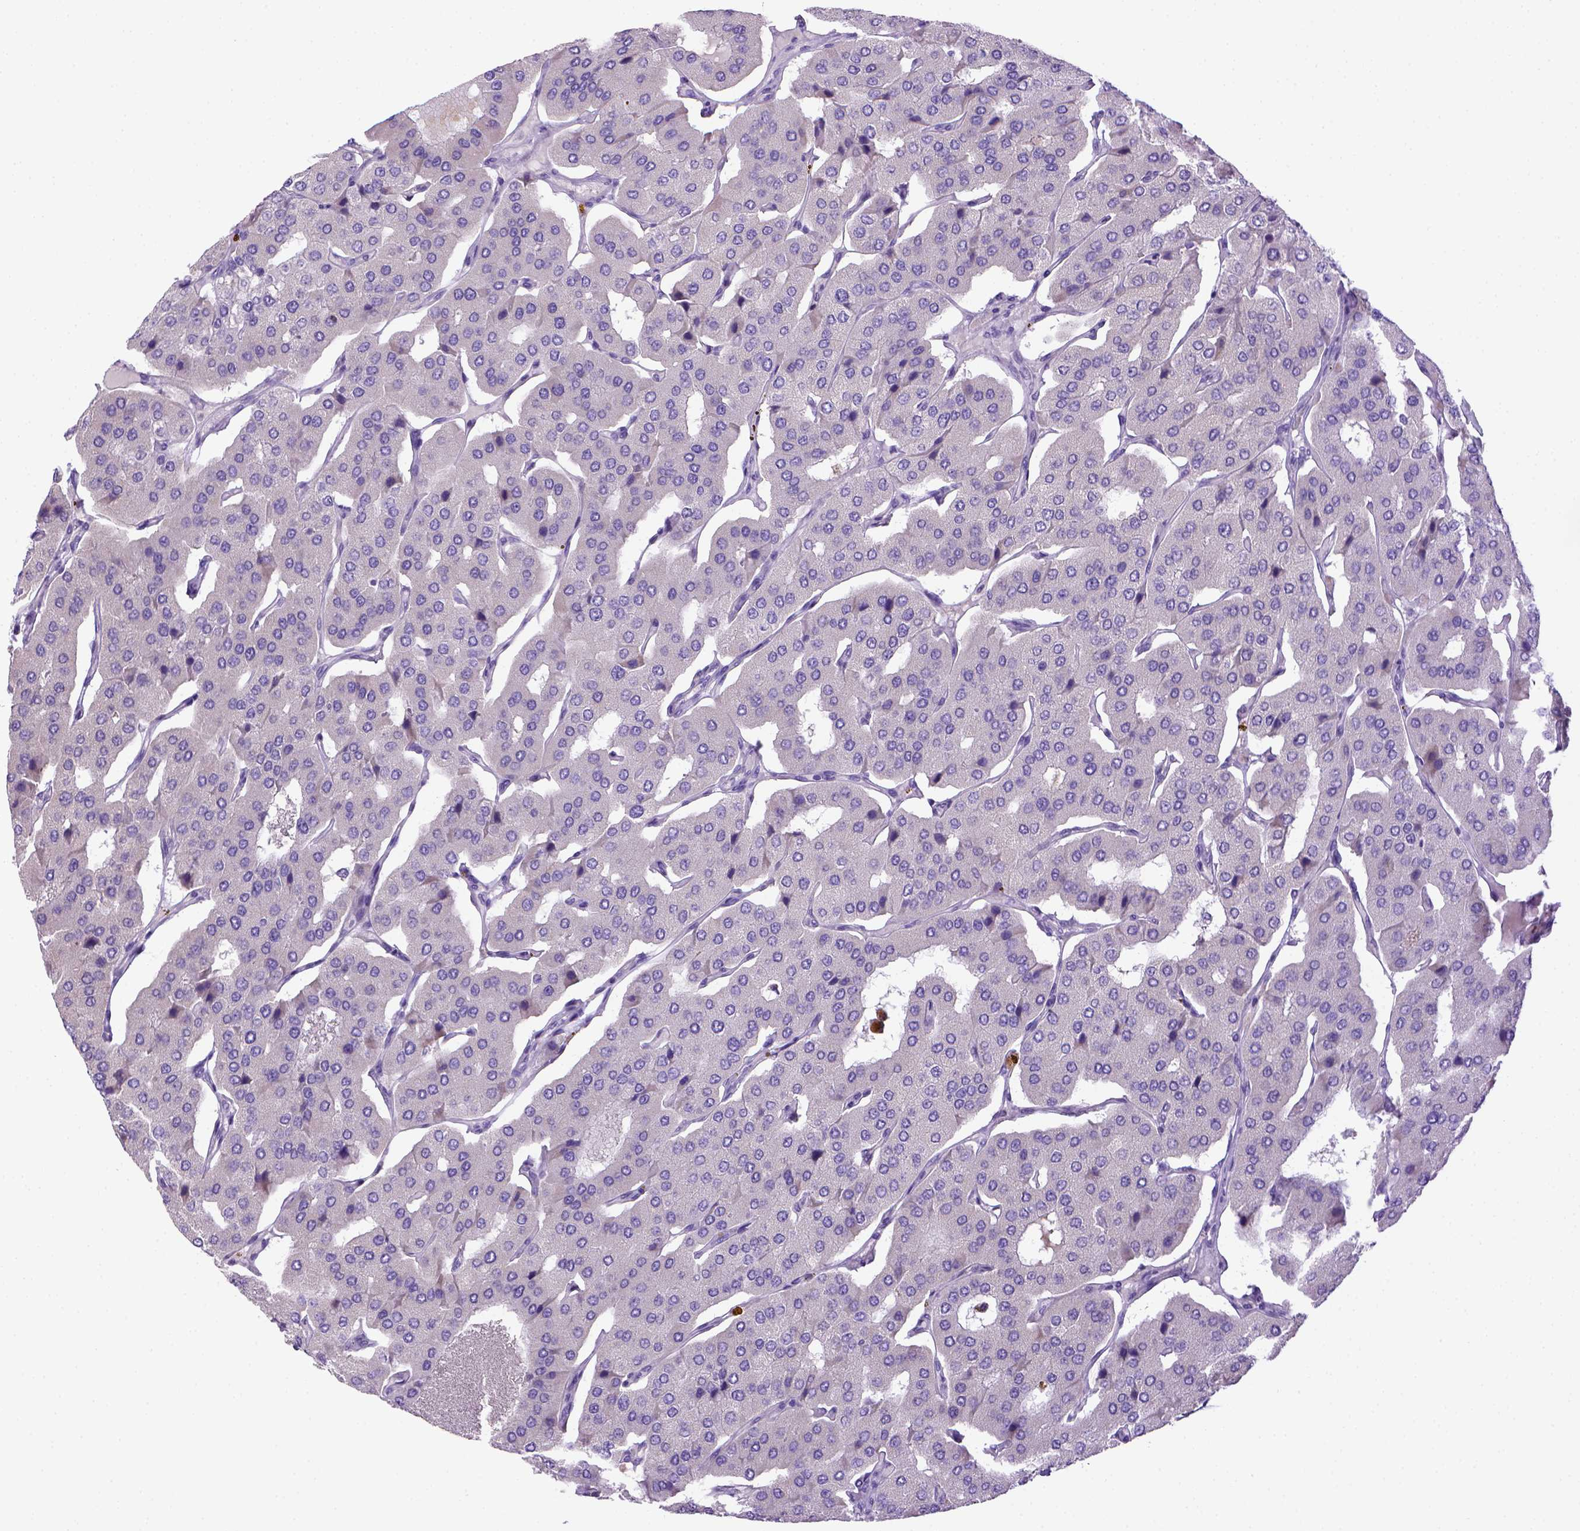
{"staining": {"intensity": "negative", "quantity": "none", "location": "none"}, "tissue": "parathyroid gland", "cell_type": "Glandular cells", "image_type": "normal", "snomed": [{"axis": "morphology", "description": "Normal tissue, NOS"}, {"axis": "morphology", "description": "Adenoma, NOS"}, {"axis": "topography", "description": "Parathyroid gland"}], "caption": "Immunohistochemistry histopathology image of normal parathyroid gland stained for a protein (brown), which displays no positivity in glandular cells. (Brightfield microscopy of DAB immunohistochemistry at high magnification).", "gene": "BAAT", "patient": {"sex": "female", "age": 86}}